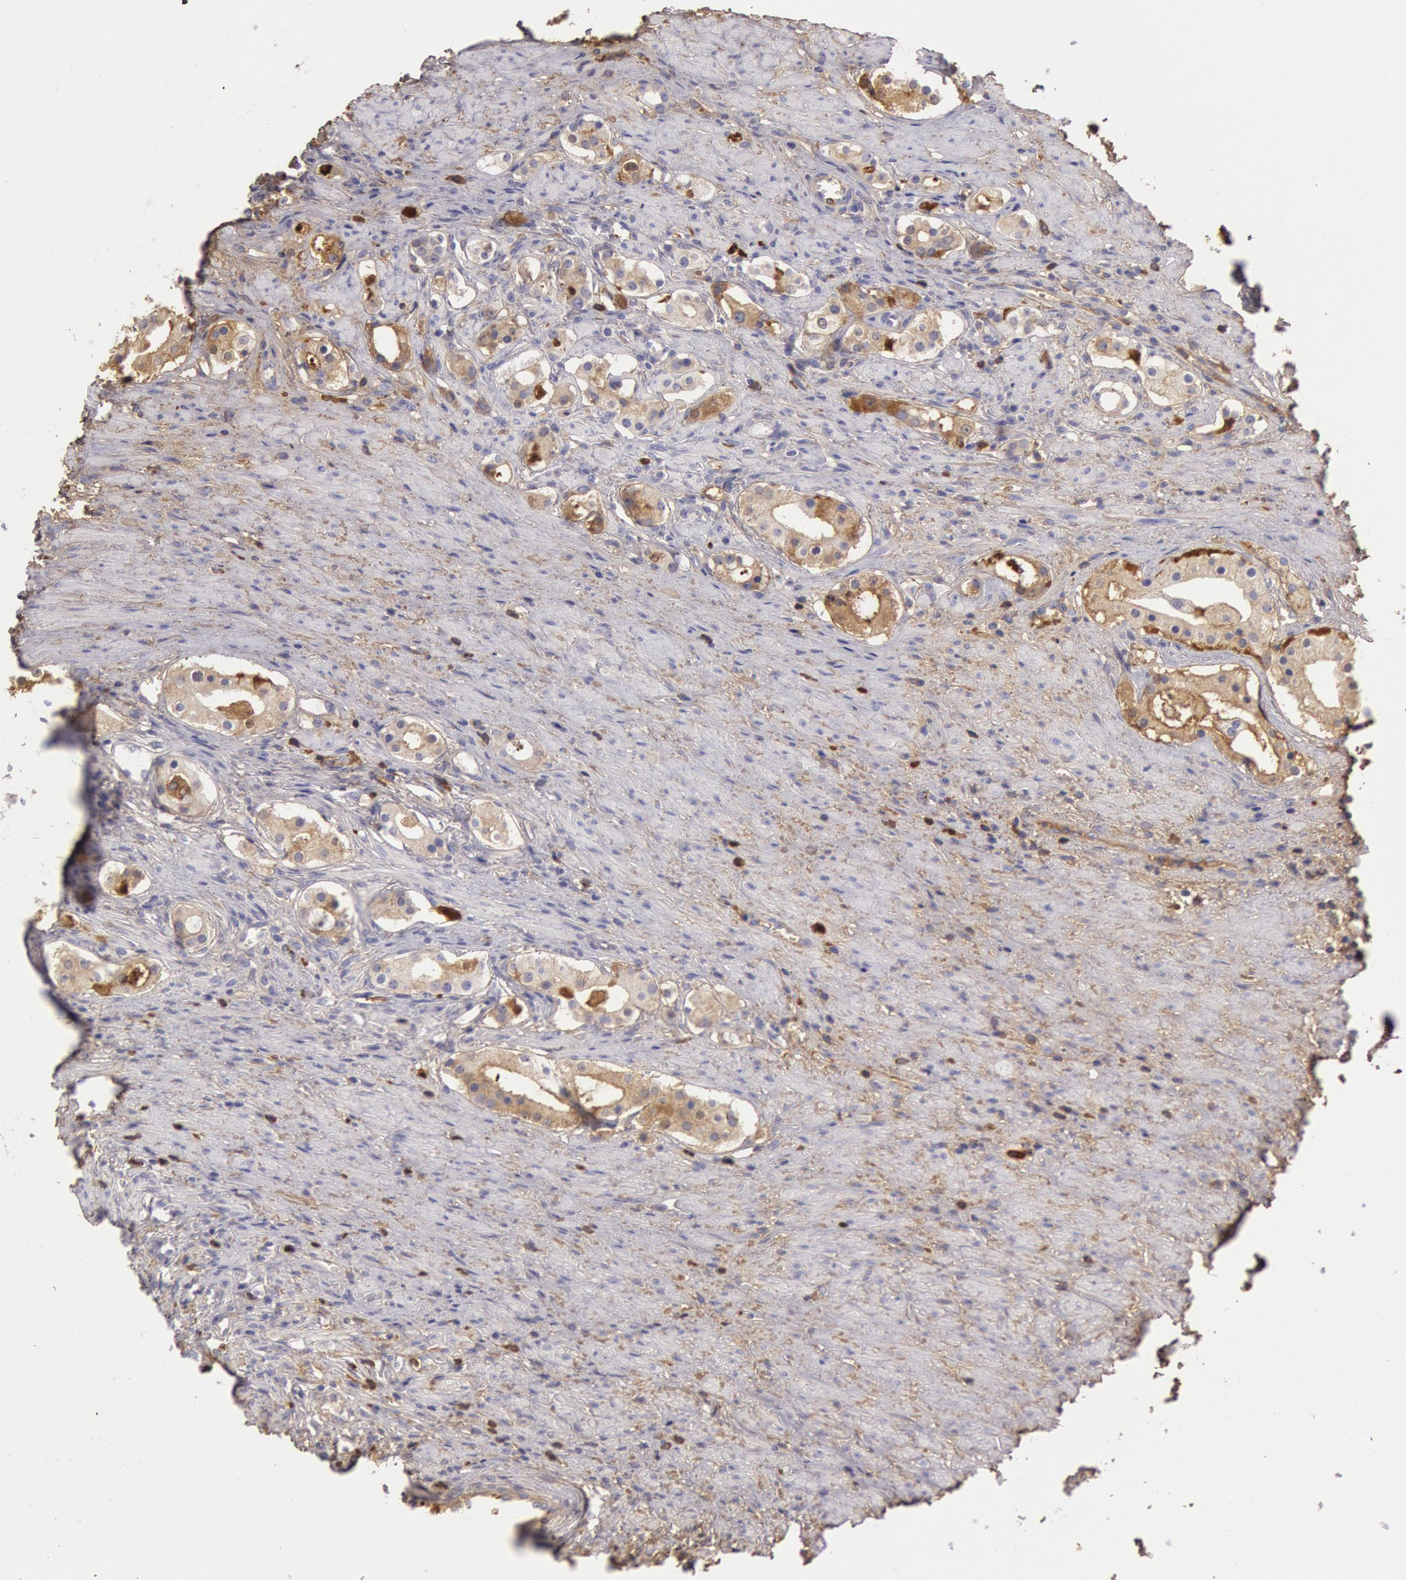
{"staining": {"intensity": "moderate", "quantity": "25%-75%", "location": "cytoplasmic/membranous"}, "tissue": "prostate cancer", "cell_type": "Tumor cells", "image_type": "cancer", "snomed": [{"axis": "morphology", "description": "Adenocarcinoma, Medium grade"}, {"axis": "topography", "description": "Prostate"}], "caption": "Immunohistochemical staining of human medium-grade adenocarcinoma (prostate) reveals medium levels of moderate cytoplasmic/membranous protein positivity in approximately 25%-75% of tumor cells.", "gene": "IGHG1", "patient": {"sex": "male", "age": 73}}